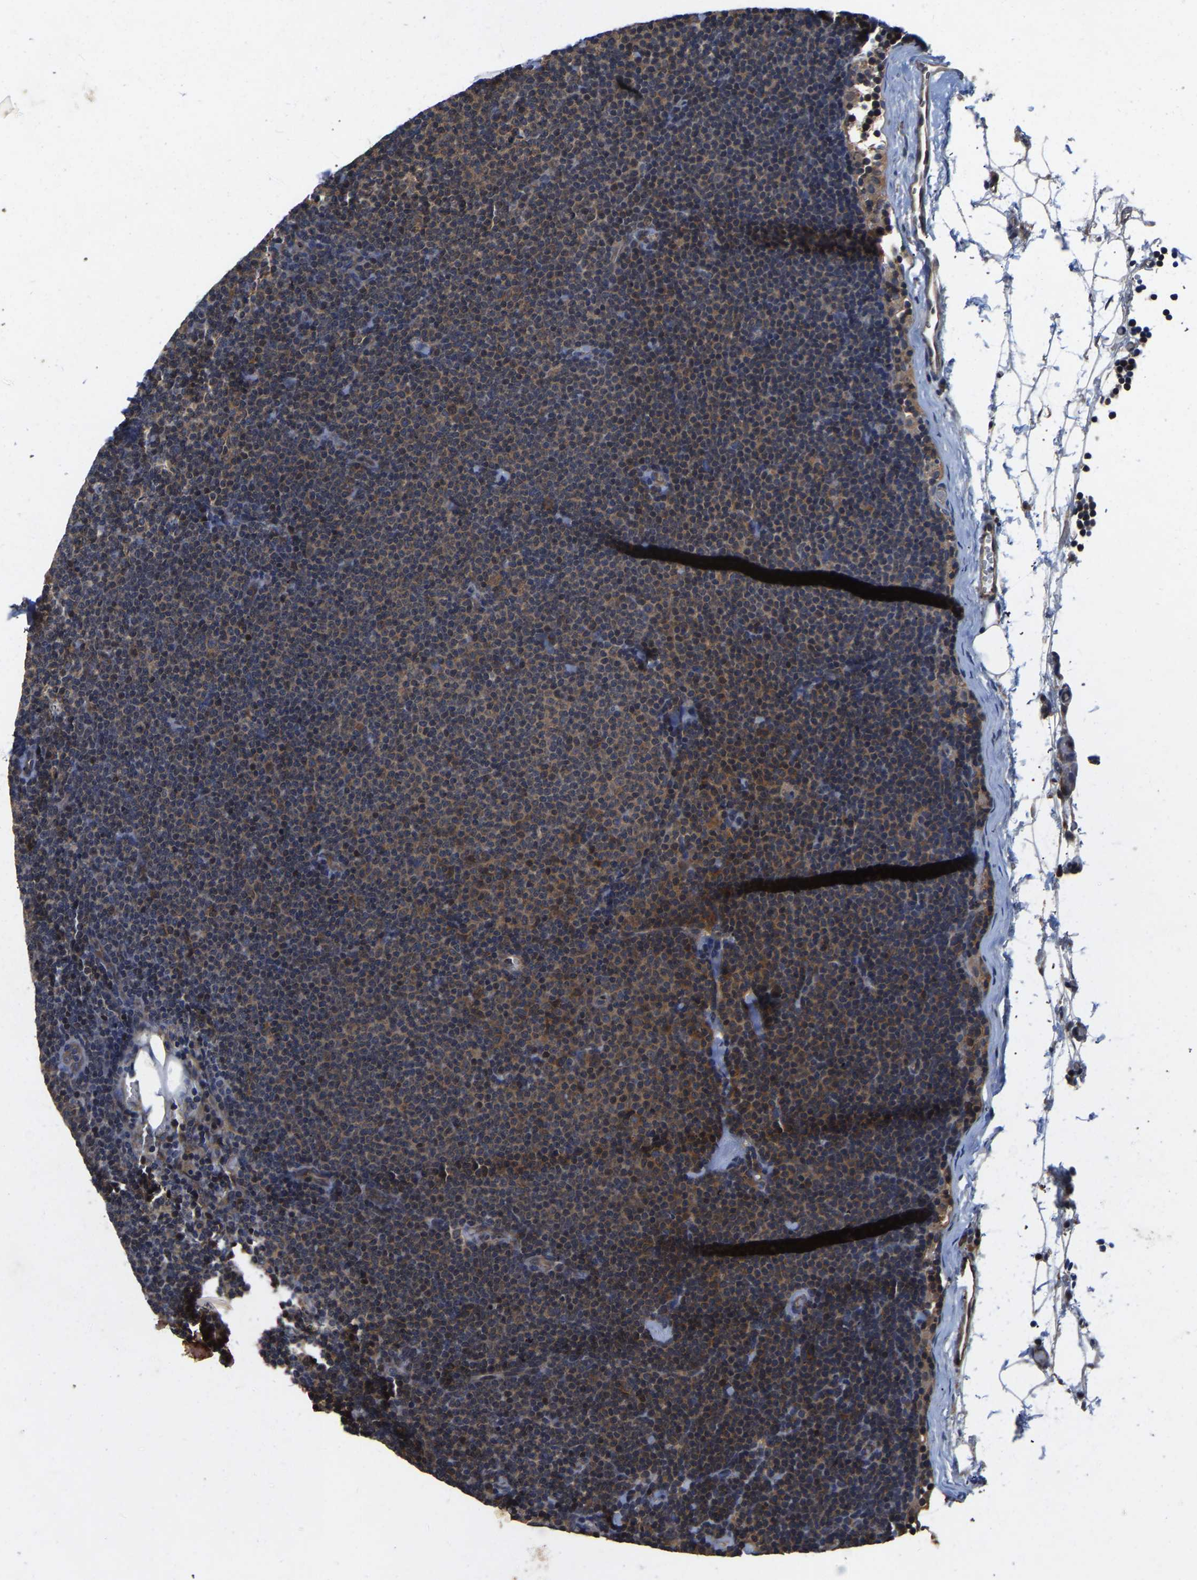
{"staining": {"intensity": "moderate", "quantity": ">75%", "location": "cytoplasmic/membranous"}, "tissue": "lymphoma", "cell_type": "Tumor cells", "image_type": "cancer", "snomed": [{"axis": "morphology", "description": "Malignant lymphoma, non-Hodgkin's type, Low grade"}, {"axis": "topography", "description": "Lymph node"}], "caption": "Brown immunohistochemical staining in human low-grade malignant lymphoma, non-Hodgkin's type exhibits moderate cytoplasmic/membranous staining in about >75% of tumor cells. Using DAB (3,3'-diaminobenzidine) (brown) and hematoxylin (blue) stains, captured at high magnification using brightfield microscopy.", "gene": "FGD5", "patient": {"sex": "female", "age": 53}}